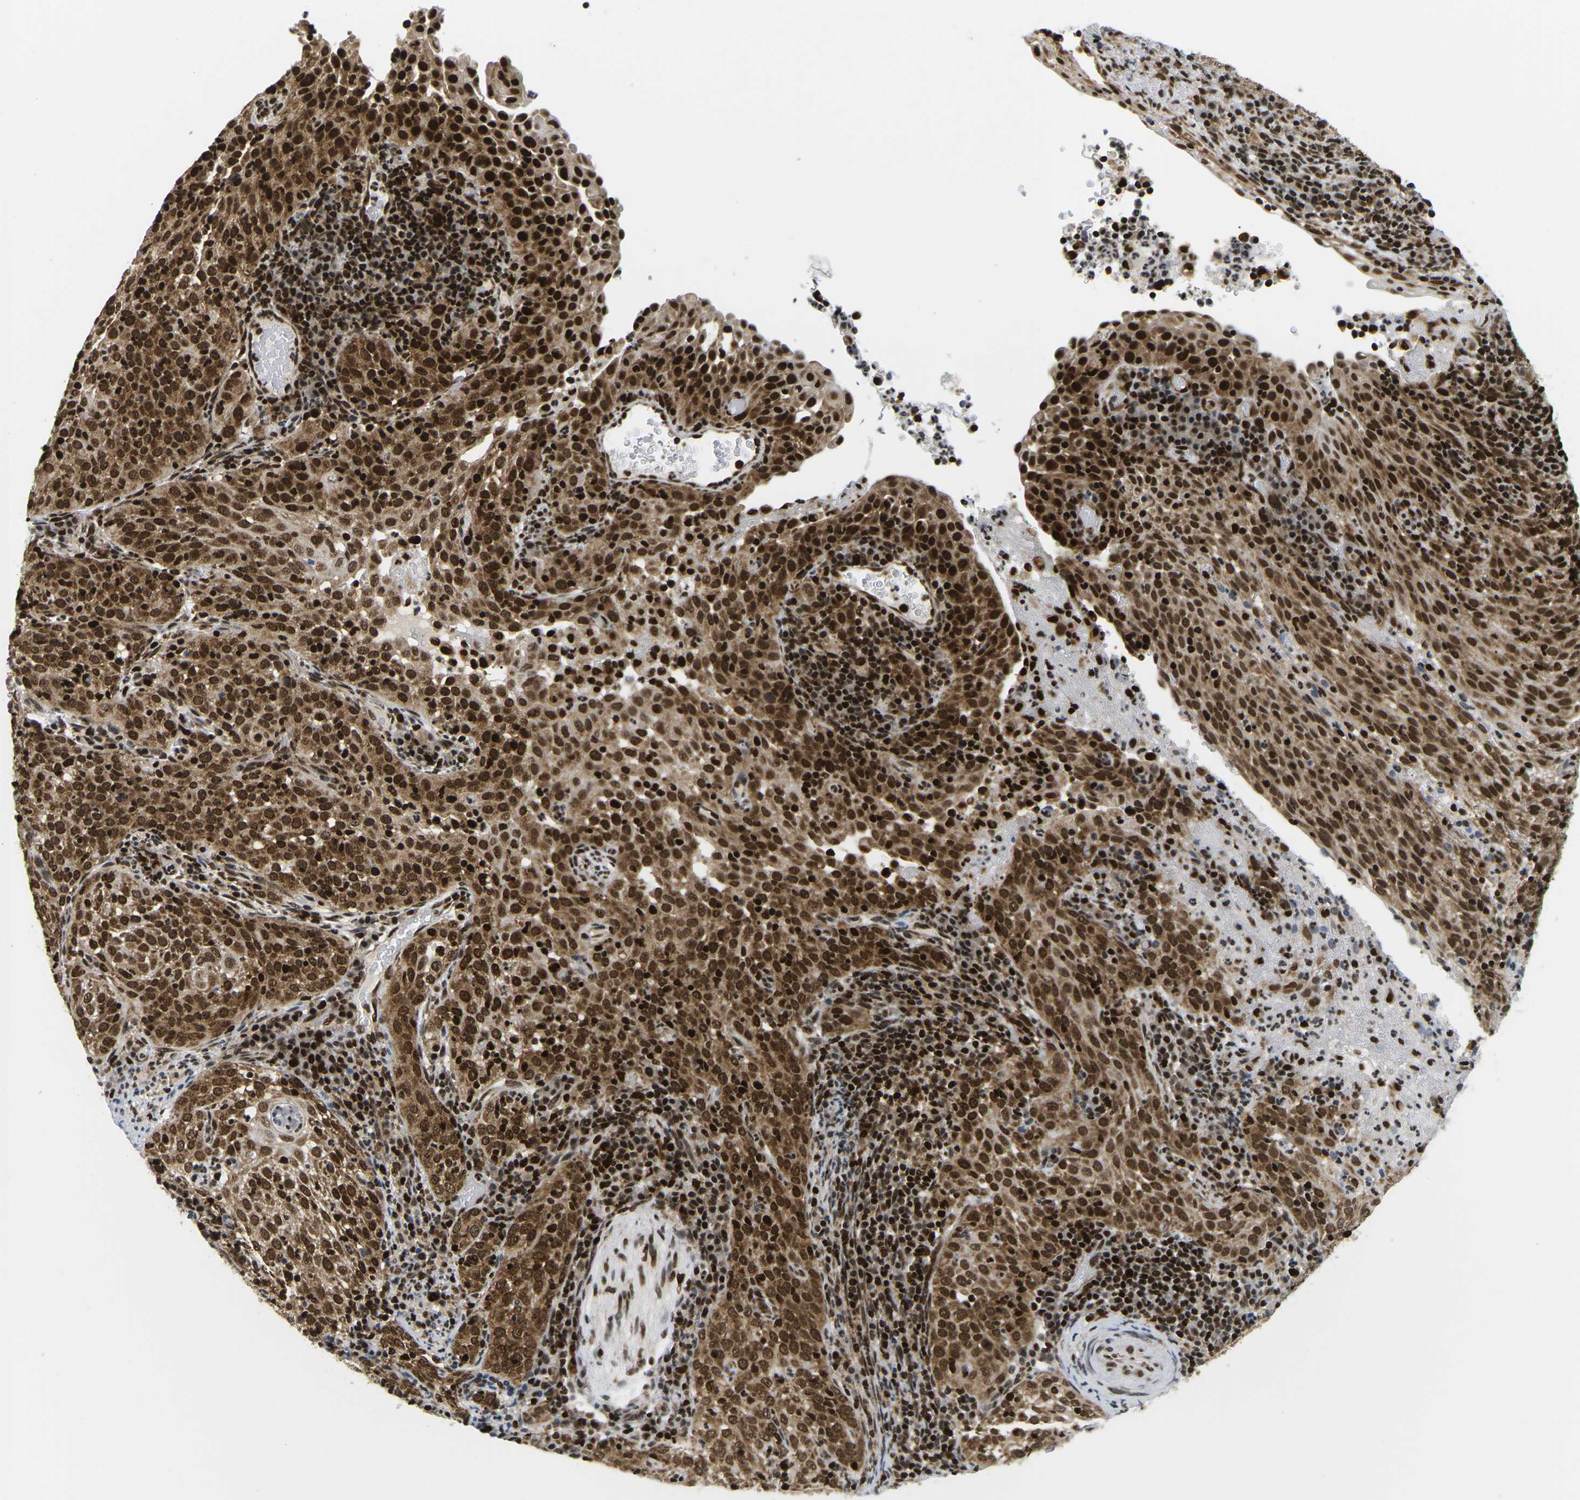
{"staining": {"intensity": "strong", "quantity": ">75%", "location": "cytoplasmic/membranous,nuclear"}, "tissue": "cervical cancer", "cell_type": "Tumor cells", "image_type": "cancer", "snomed": [{"axis": "morphology", "description": "Squamous cell carcinoma, NOS"}, {"axis": "topography", "description": "Cervix"}], "caption": "Tumor cells demonstrate high levels of strong cytoplasmic/membranous and nuclear expression in about >75% of cells in cervical cancer.", "gene": "CELF1", "patient": {"sex": "female", "age": 51}}